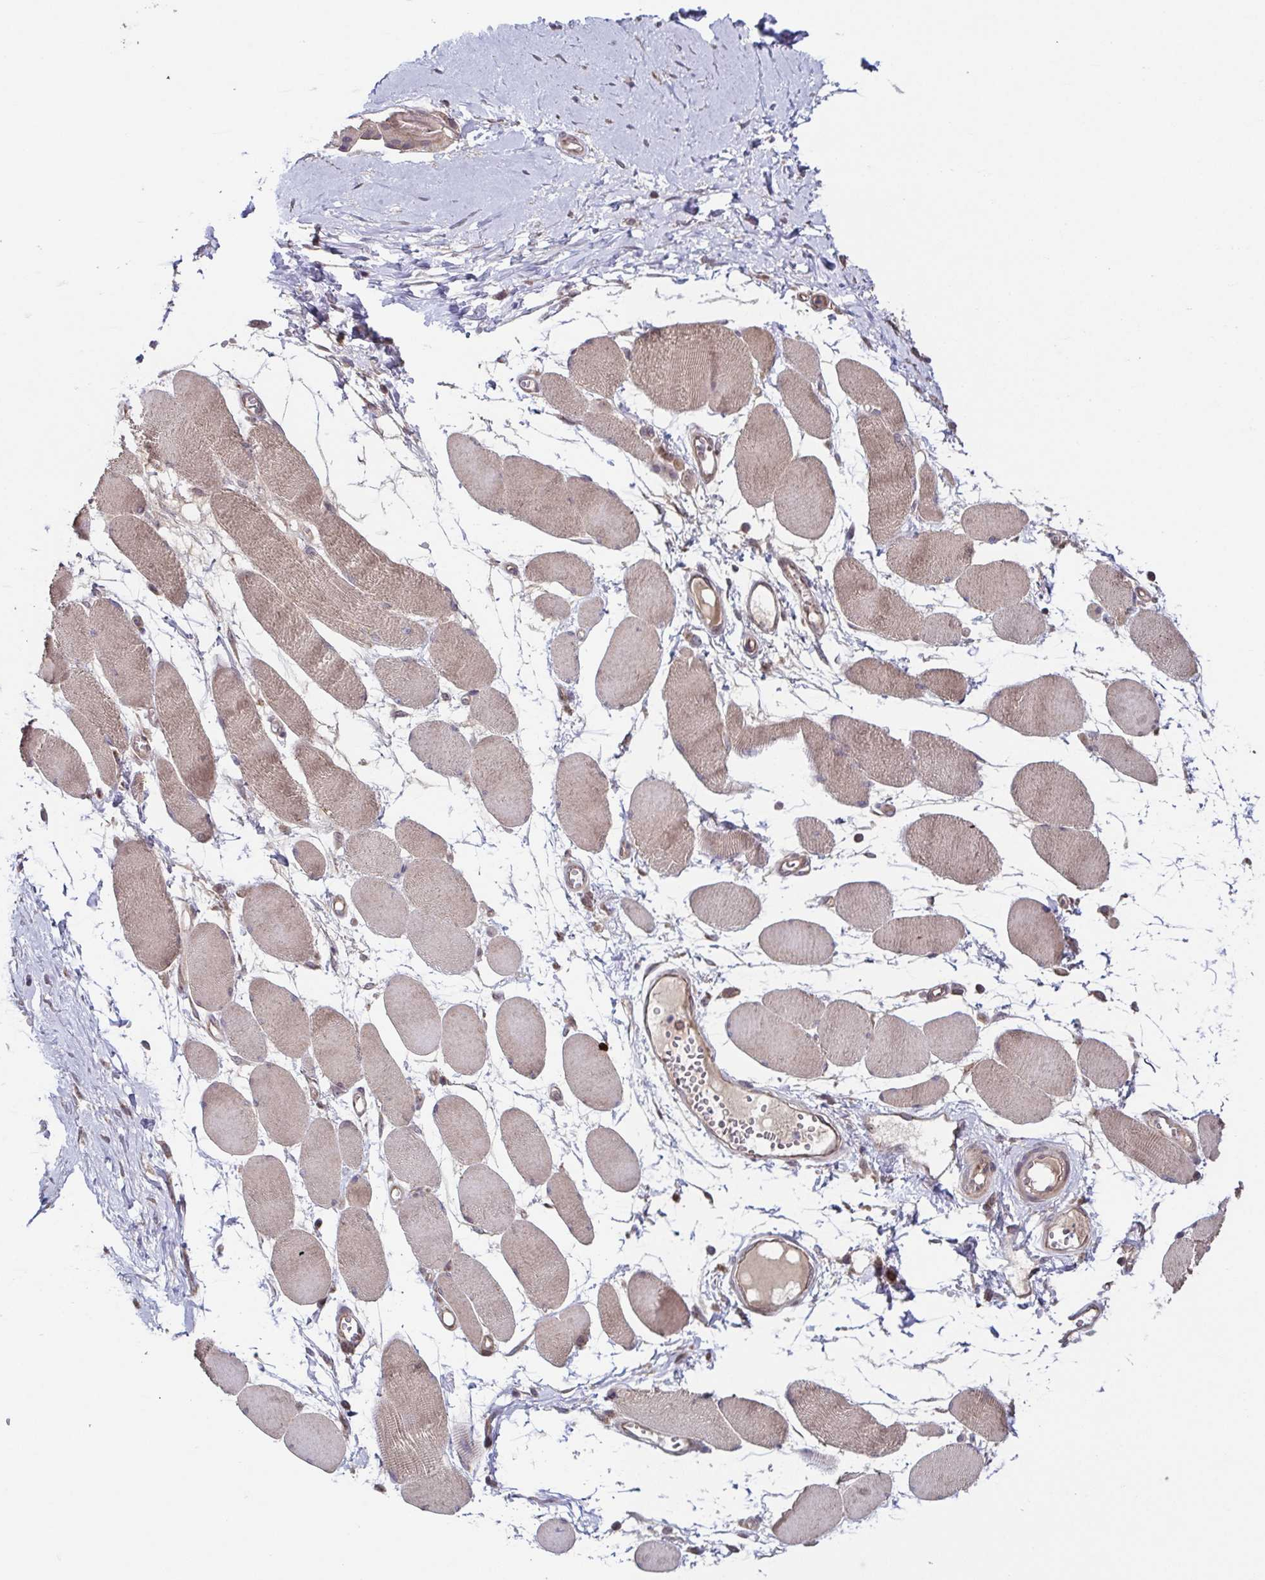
{"staining": {"intensity": "weak", "quantity": ">75%", "location": "cytoplasmic/membranous"}, "tissue": "skeletal muscle", "cell_type": "Myocytes", "image_type": "normal", "snomed": [{"axis": "morphology", "description": "Normal tissue, NOS"}, {"axis": "topography", "description": "Skeletal muscle"}], "caption": "This histopathology image demonstrates benign skeletal muscle stained with immunohistochemistry to label a protein in brown. The cytoplasmic/membranous of myocytes show weak positivity for the protein. Nuclei are counter-stained blue.", "gene": "TTC19", "patient": {"sex": "female", "age": 75}}